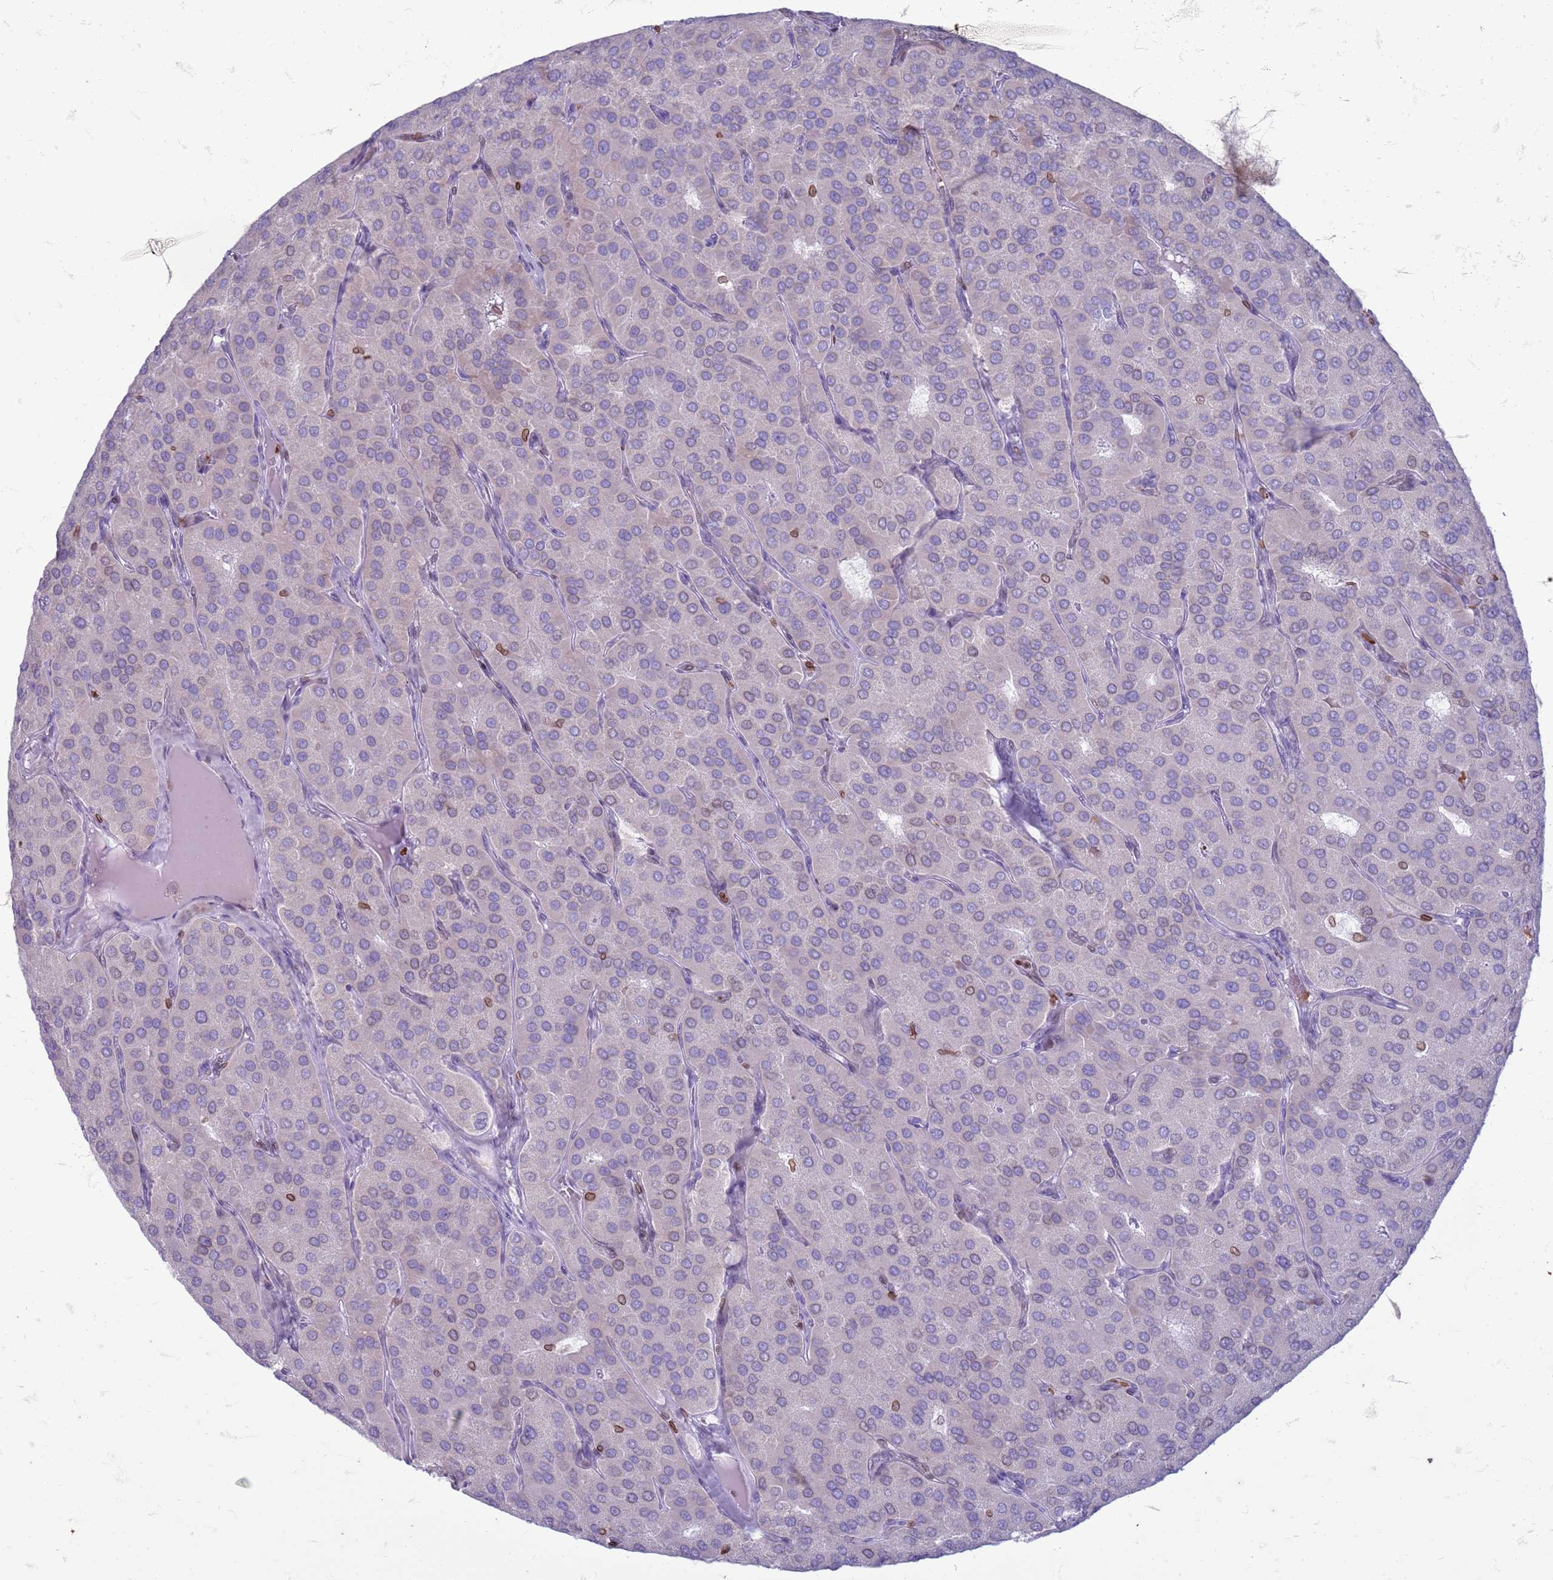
{"staining": {"intensity": "negative", "quantity": "none", "location": "none"}, "tissue": "parathyroid gland", "cell_type": "Glandular cells", "image_type": "normal", "snomed": [{"axis": "morphology", "description": "Normal tissue, NOS"}, {"axis": "morphology", "description": "Adenoma, NOS"}, {"axis": "topography", "description": "Parathyroid gland"}], "caption": "Immunohistochemistry micrograph of benign human parathyroid gland stained for a protein (brown), which exhibits no positivity in glandular cells. The staining is performed using DAB brown chromogen with nuclei counter-stained in using hematoxylin.", "gene": "METTL25B", "patient": {"sex": "female", "age": 86}}